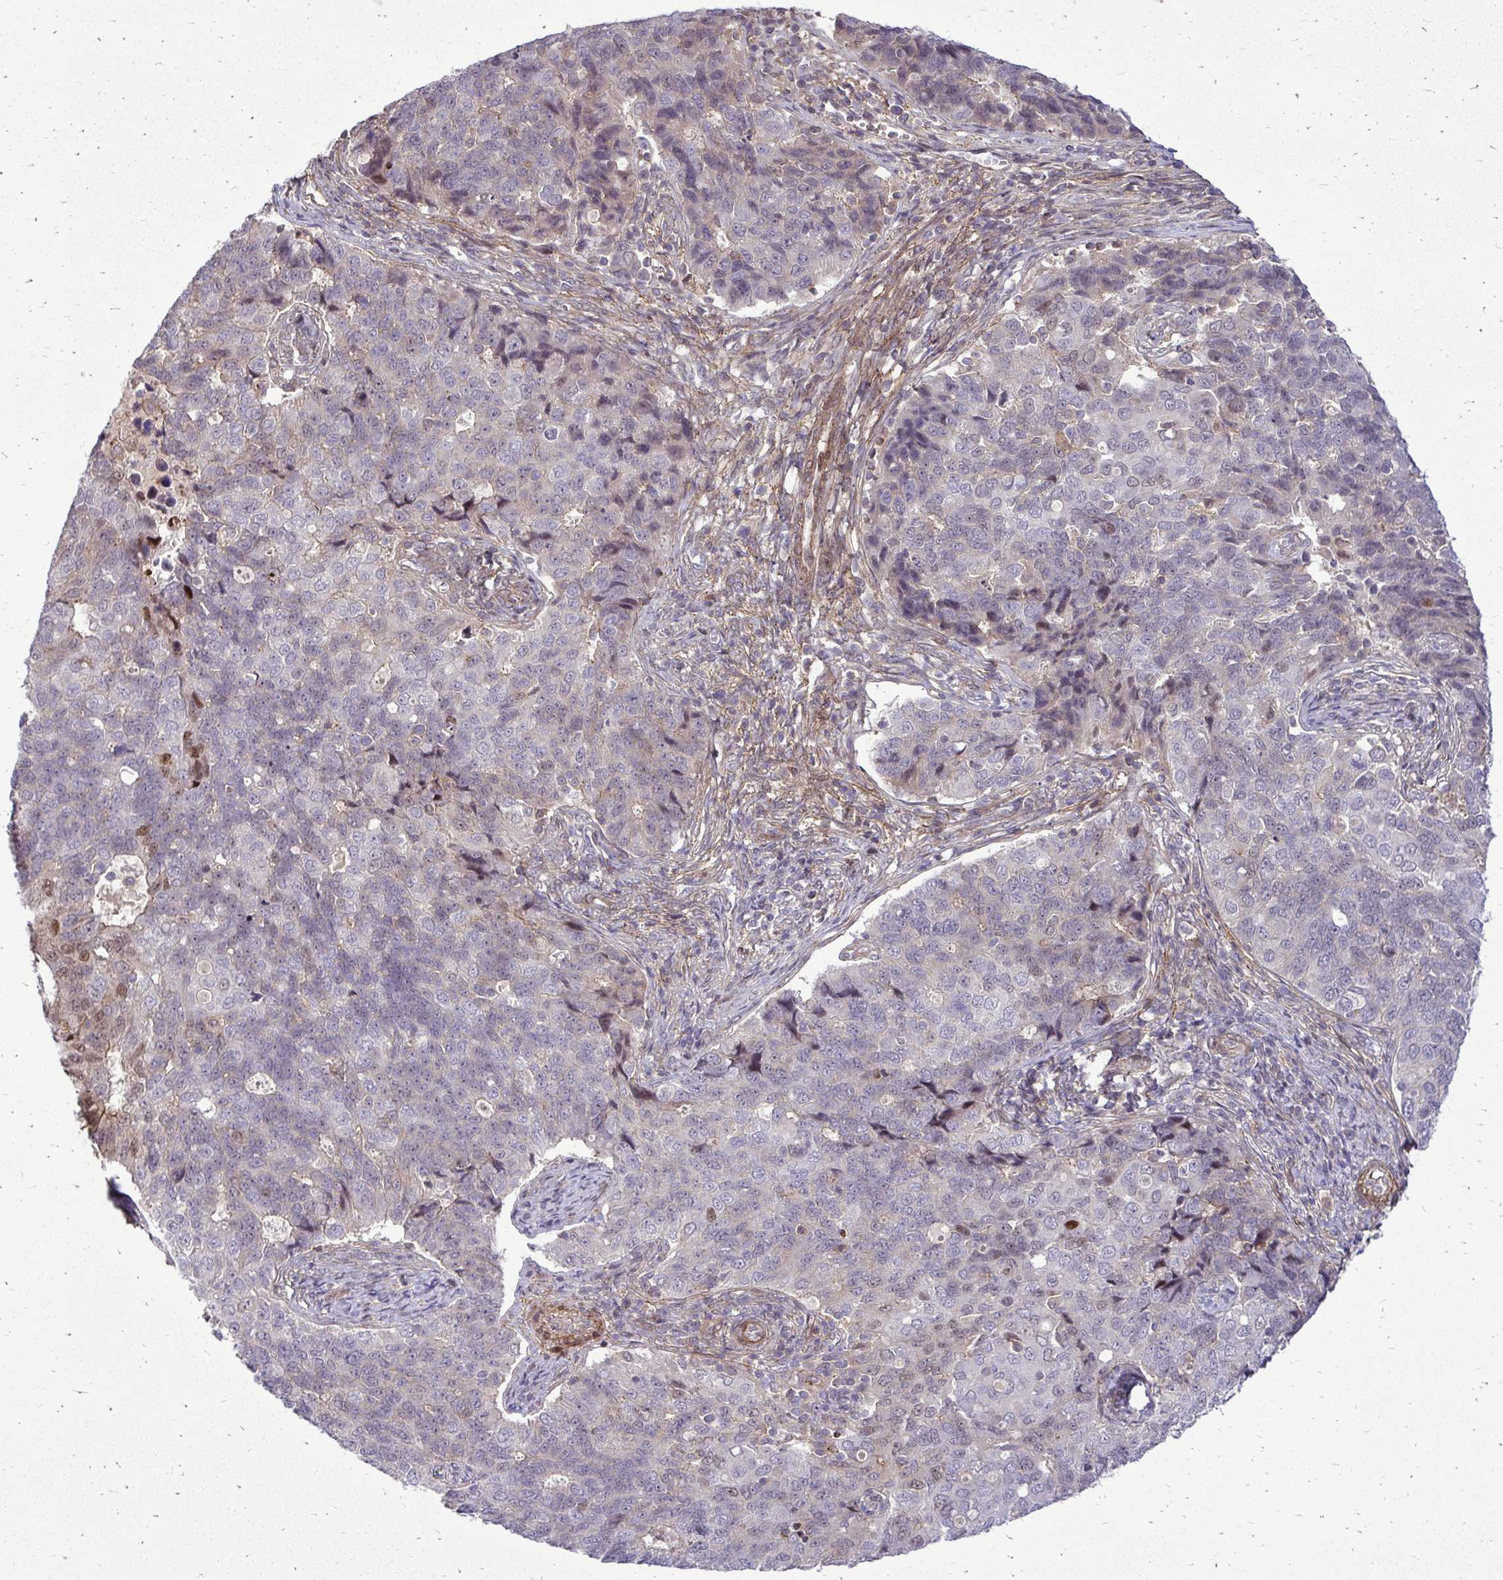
{"staining": {"intensity": "negative", "quantity": "none", "location": "none"}, "tissue": "endometrial cancer", "cell_type": "Tumor cells", "image_type": "cancer", "snomed": [{"axis": "morphology", "description": "Adenocarcinoma, NOS"}, {"axis": "topography", "description": "Endometrium"}], "caption": "This is a micrograph of immunohistochemistry staining of endometrial cancer (adenocarcinoma), which shows no staining in tumor cells.", "gene": "TRIP6", "patient": {"sex": "female", "age": 43}}